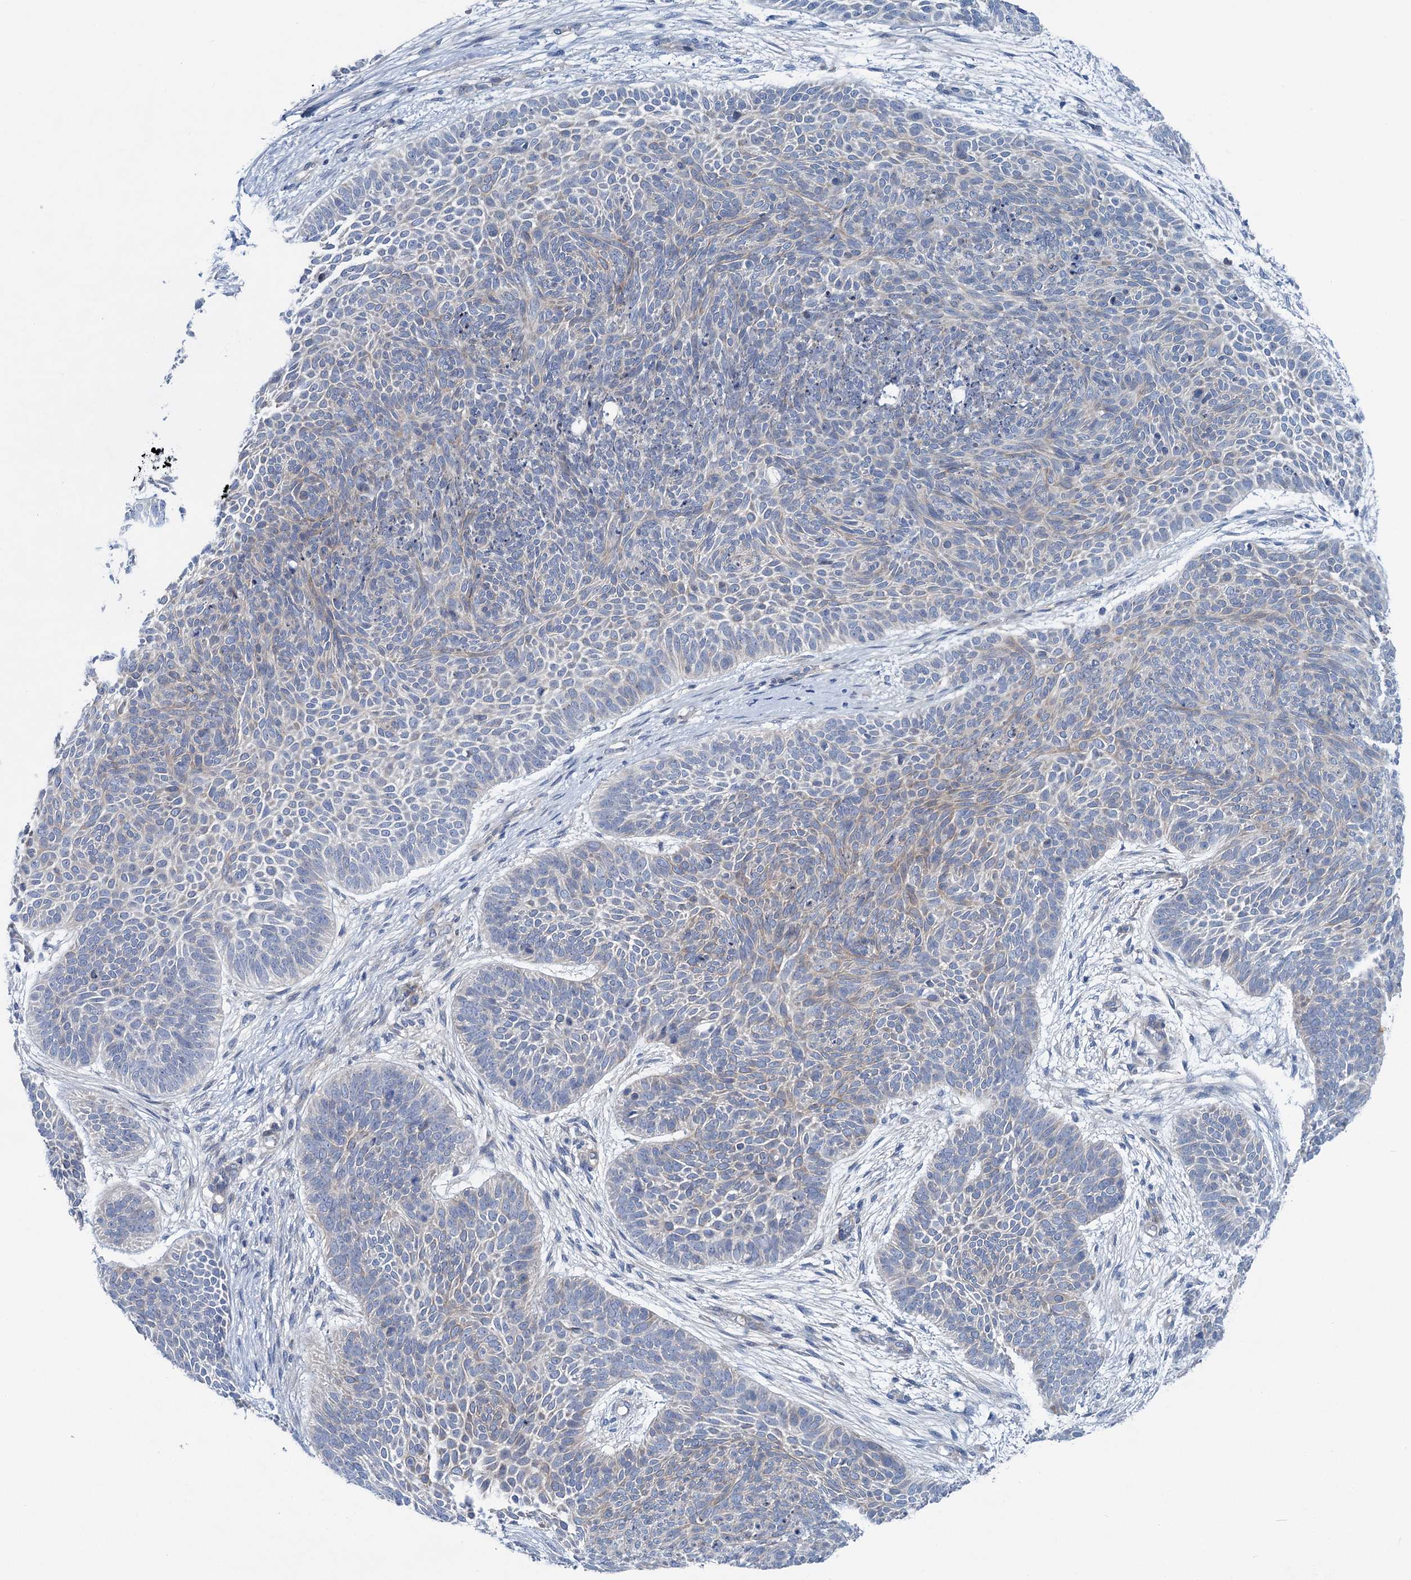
{"staining": {"intensity": "weak", "quantity": "<25%", "location": "cytoplasmic/membranous"}, "tissue": "skin cancer", "cell_type": "Tumor cells", "image_type": "cancer", "snomed": [{"axis": "morphology", "description": "Basal cell carcinoma"}, {"axis": "topography", "description": "Skin"}], "caption": "Tumor cells show no significant positivity in skin cancer.", "gene": "CHDH", "patient": {"sex": "male", "age": 85}}